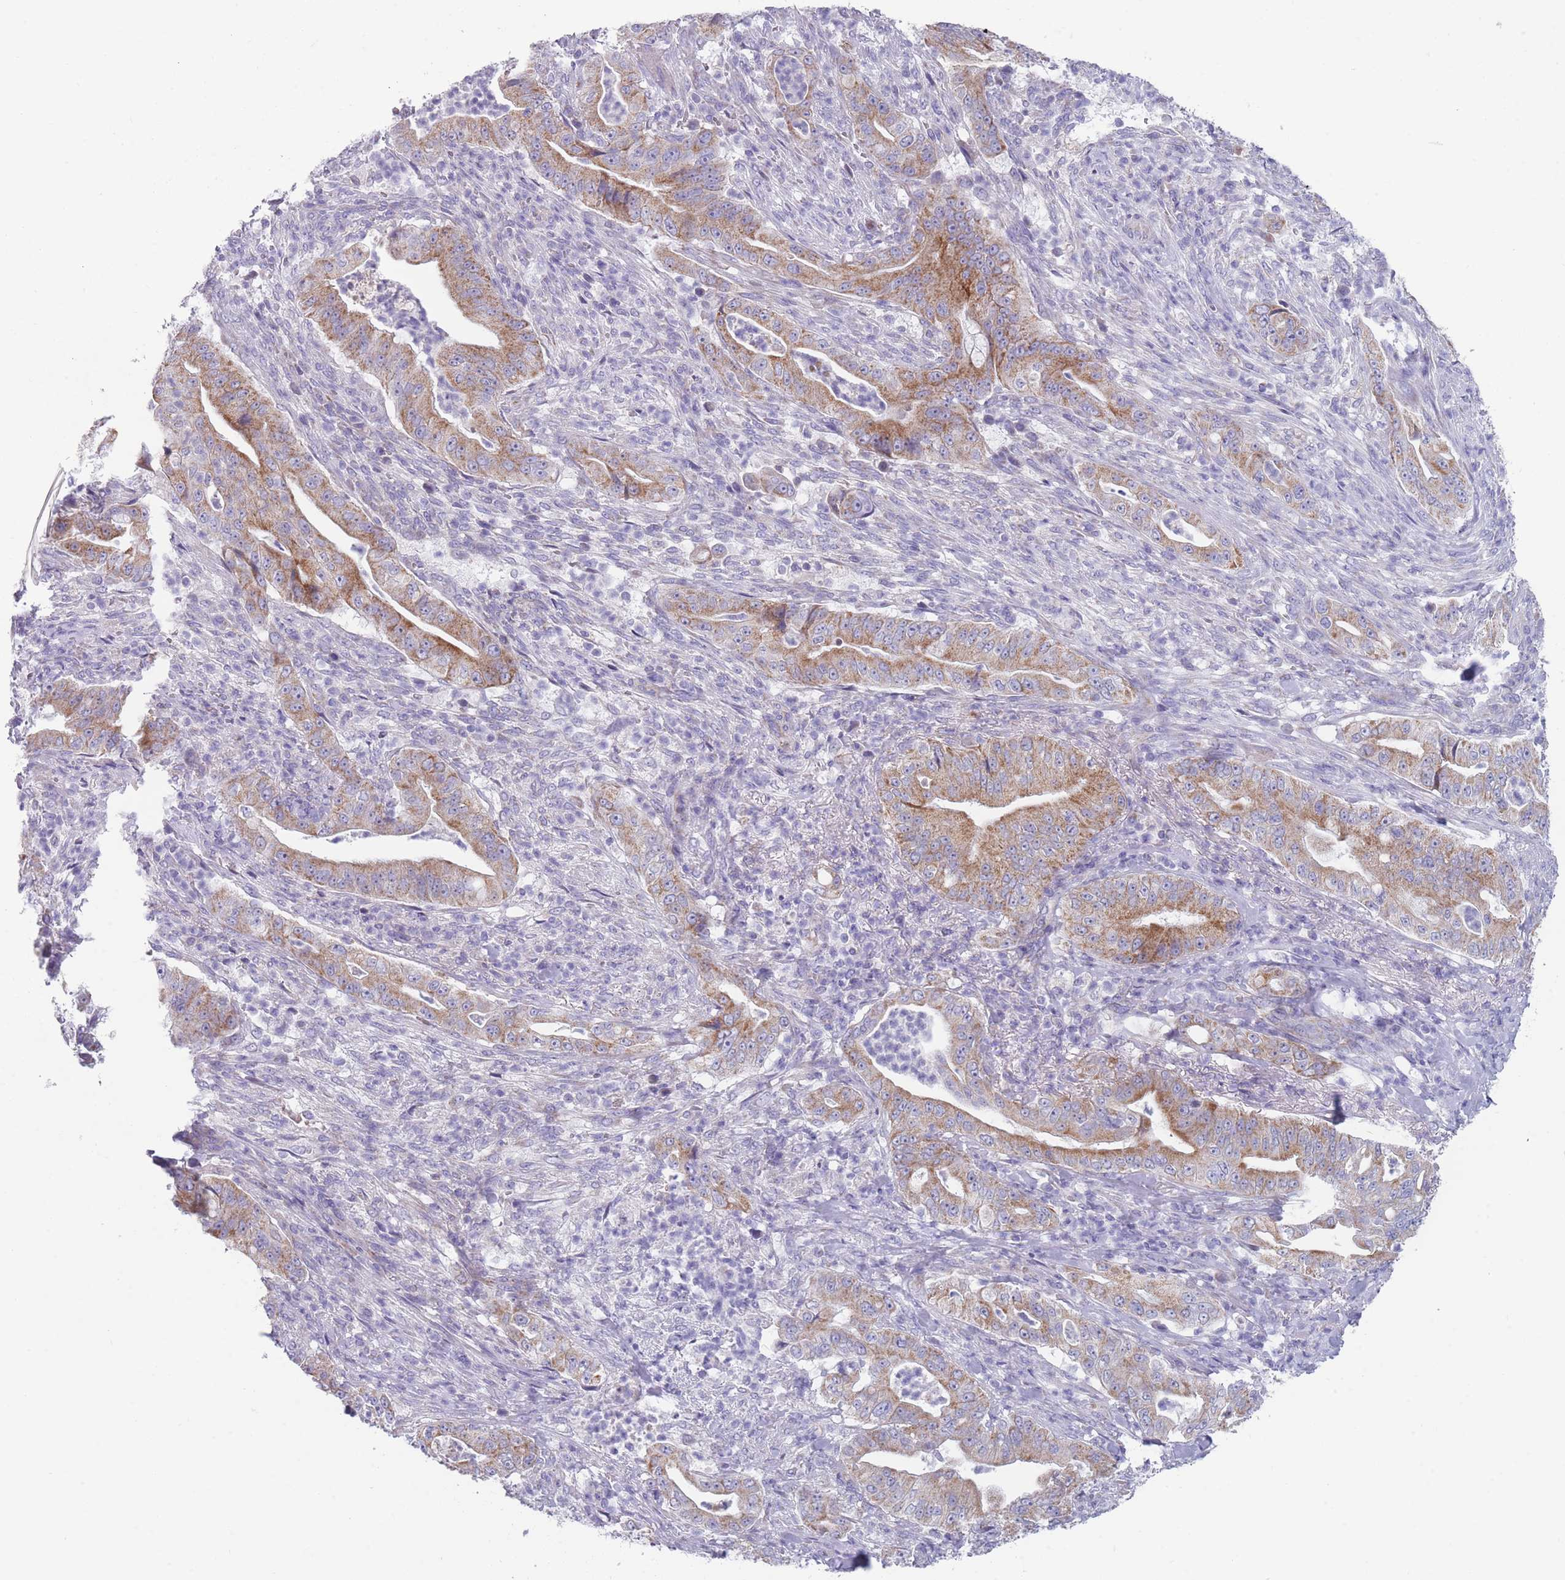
{"staining": {"intensity": "moderate", "quantity": ">75%", "location": "cytoplasmic/membranous"}, "tissue": "pancreatic cancer", "cell_type": "Tumor cells", "image_type": "cancer", "snomed": [{"axis": "morphology", "description": "Adenocarcinoma, NOS"}, {"axis": "topography", "description": "Pancreas"}], "caption": "Pancreatic cancer stained with DAB IHC reveals medium levels of moderate cytoplasmic/membranous staining in about >75% of tumor cells. Using DAB (brown) and hematoxylin (blue) stains, captured at high magnification using brightfield microscopy.", "gene": "MRPS14", "patient": {"sex": "male", "age": 71}}